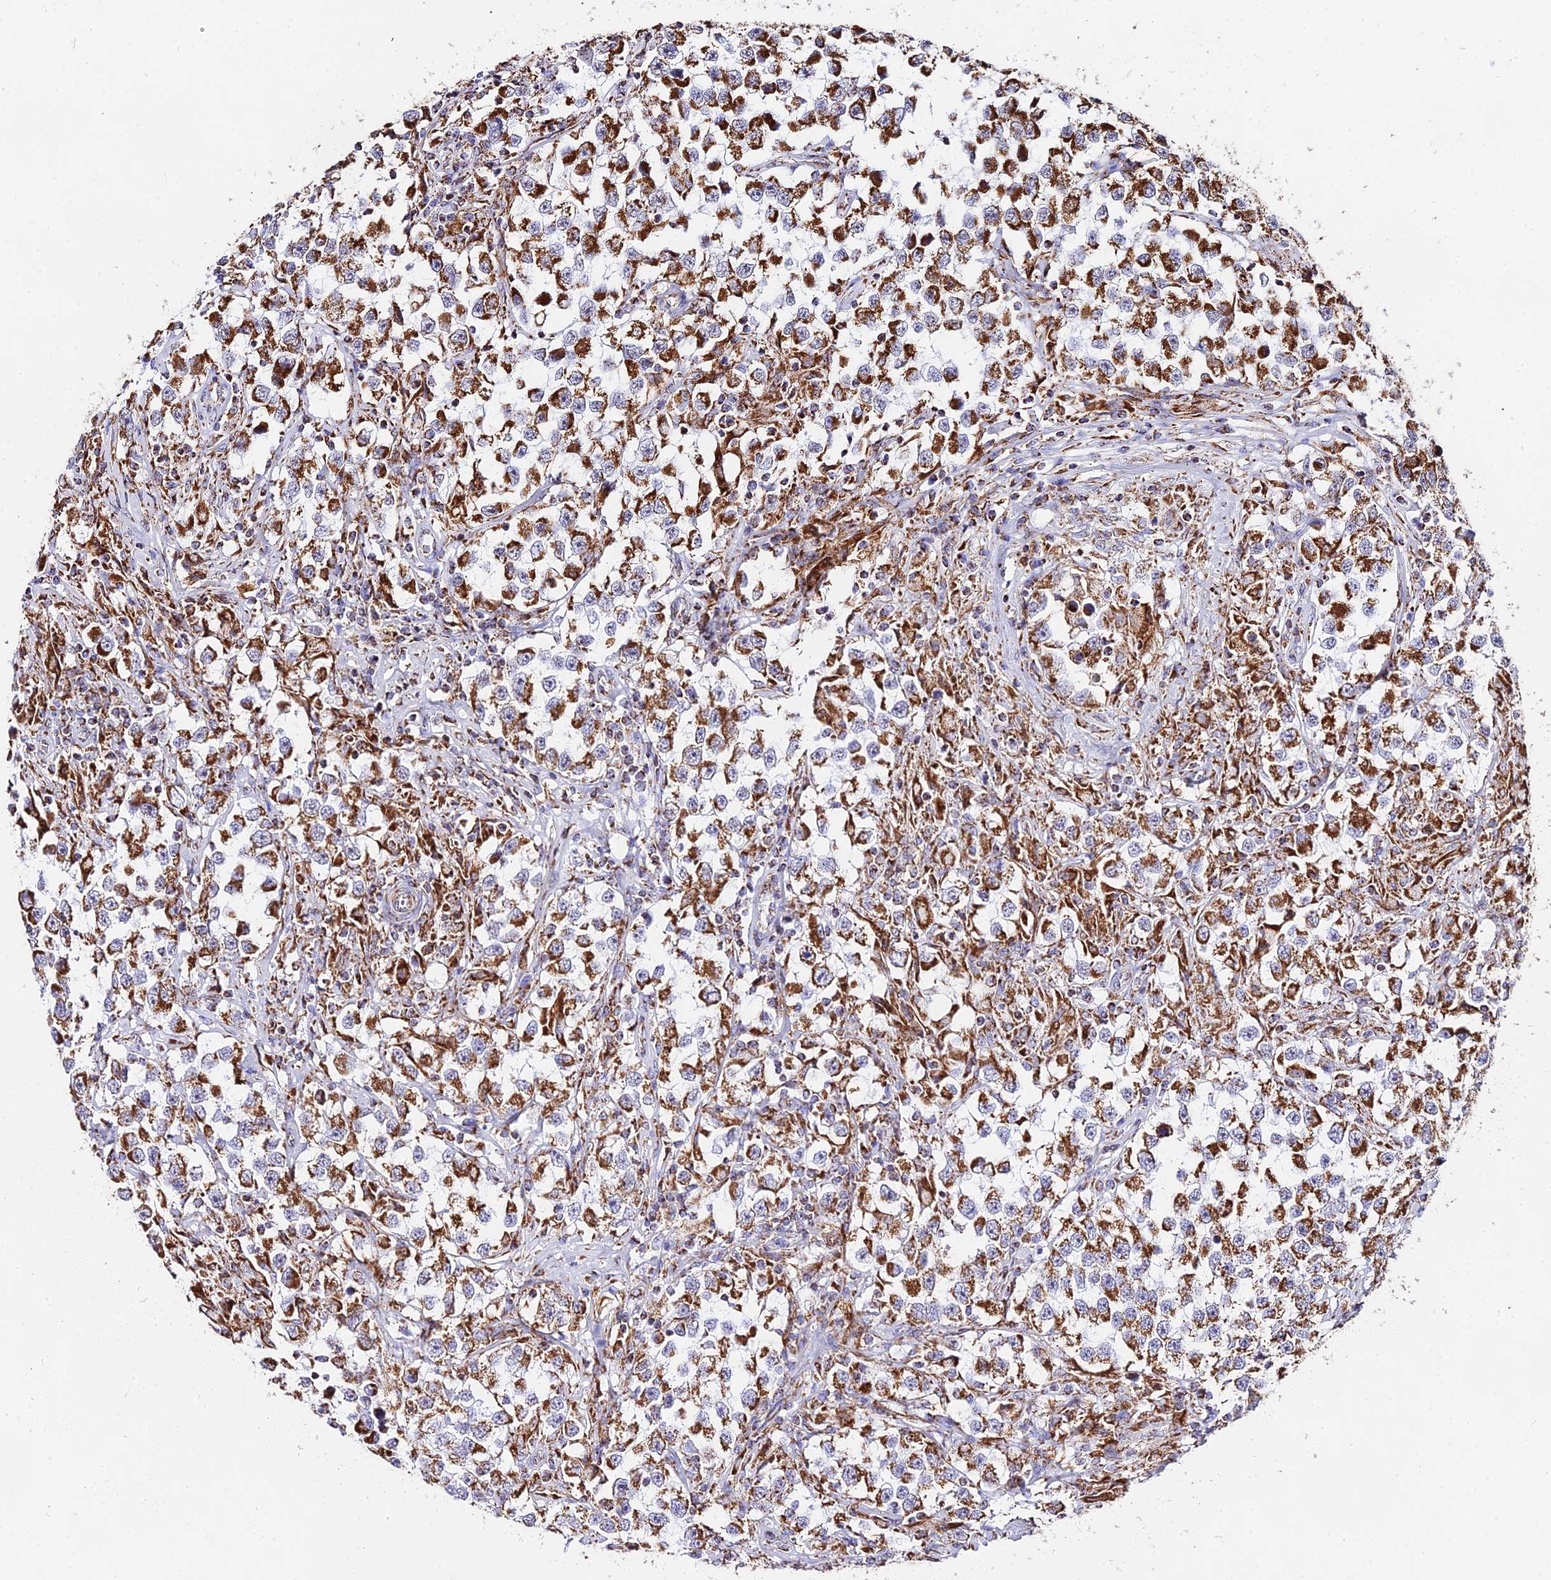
{"staining": {"intensity": "strong", "quantity": ">75%", "location": "cytoplasmic/membranous"}, "tissue": "testis cancer", "cell_type": "Tumor cells", "image_type": "cancer", "snomed": [{"axis": "morphology", "description": "Seminoma, NOS"}, {"axis": "topography", "description": "Testis"}], "caption": "Approximately >75% of tumor cells in human seminoma (testis) demonstrate strong cytoplasmic/membranous protein positivity as visualized by brown immunohistochemical staining.", "gene": "ATP5PD", "patient": {"sex": "male", "age": 46}}